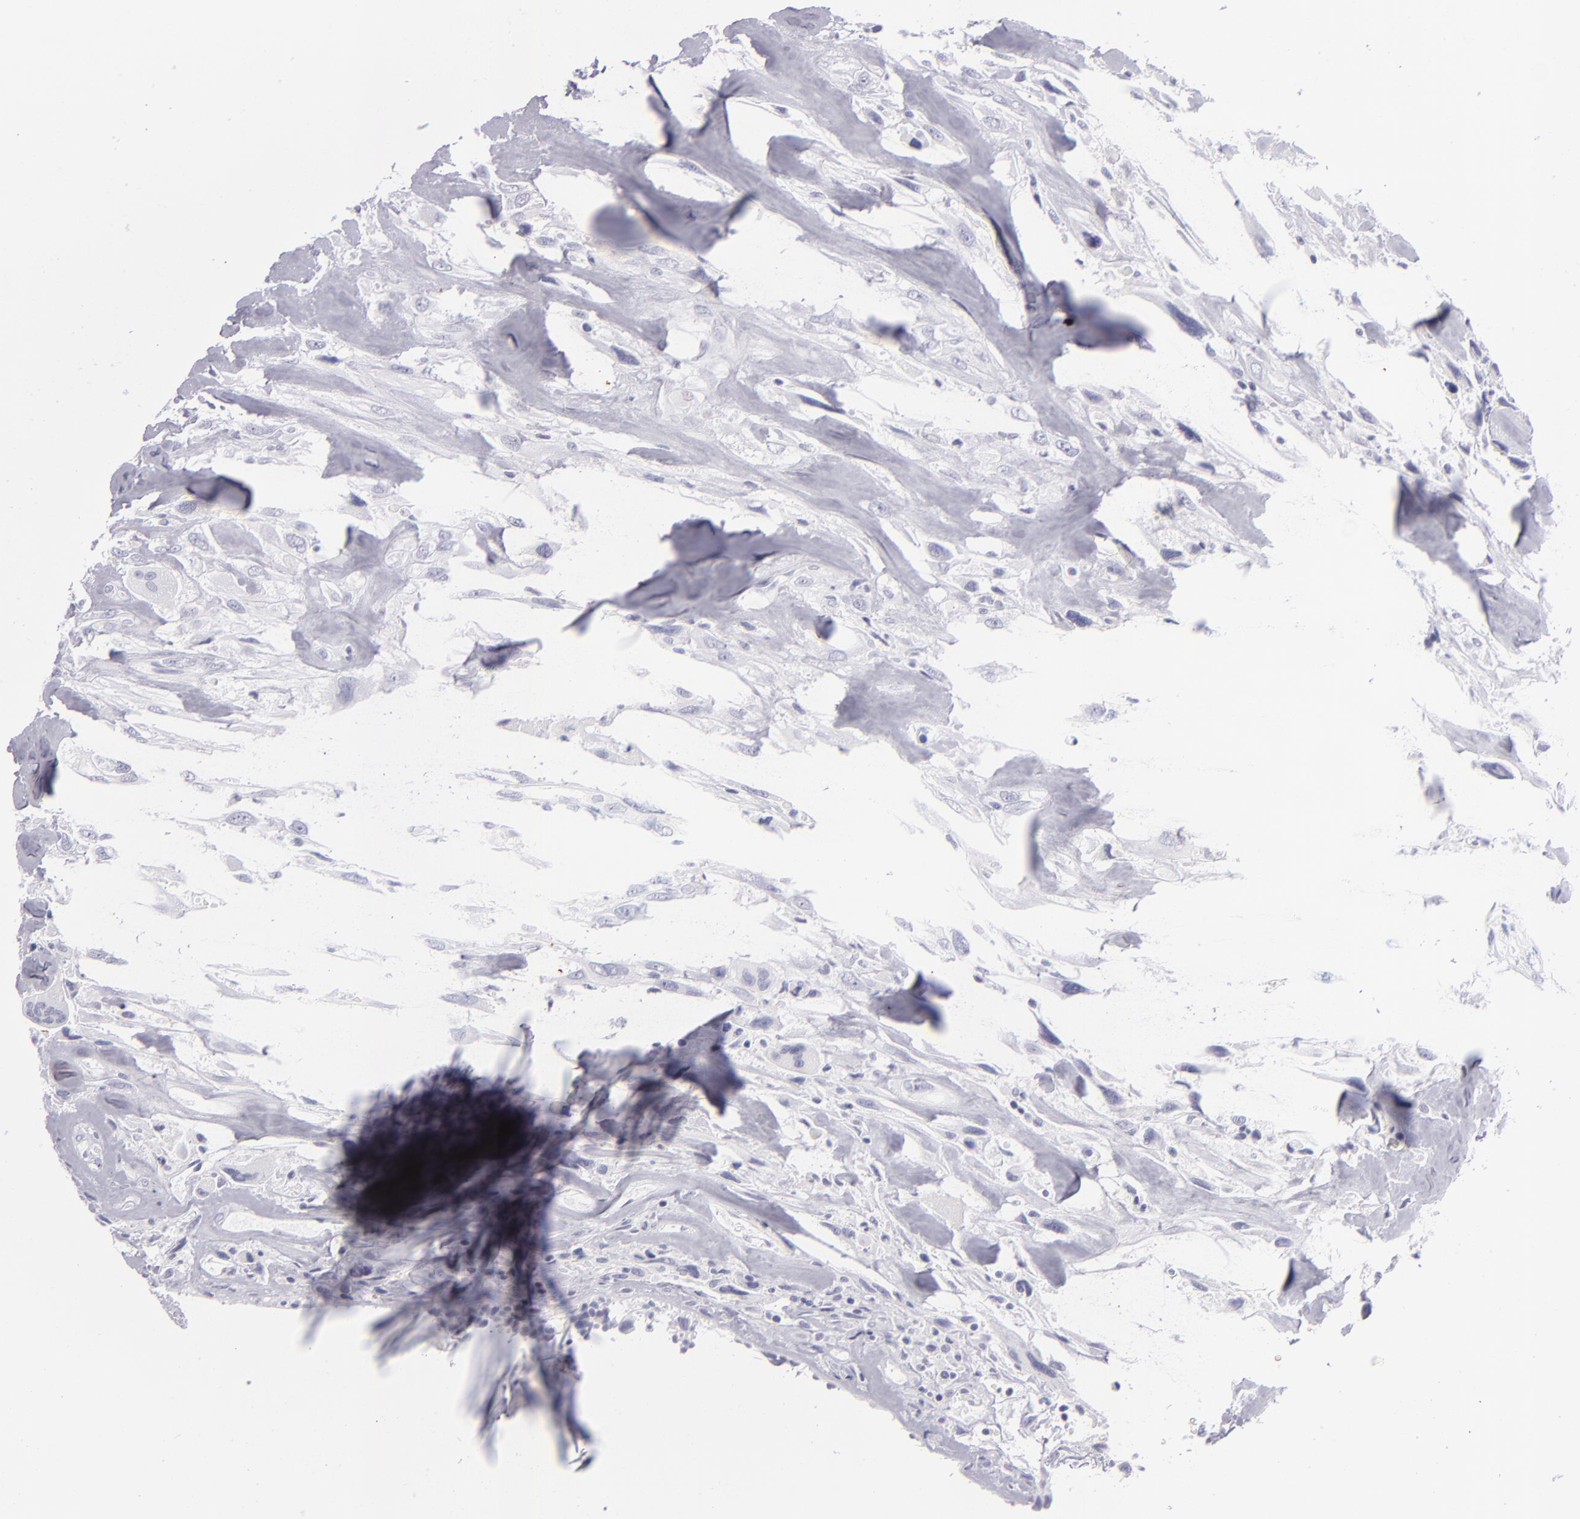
{"staining": {"intensity": "negative", "quantity": "none", "location": "none"}, "tissue": "breast cancer", "cell_type": "Tumor cells", "image_type": "cancer", "snomed": [{"axis": "morphology", "description": "Neoplasm, malignant, NOS"}, {"axis": "topography", "description": "Breast"}], "caption": "The image reveals no staining of tumor cells in malignant neoplasm (breast).", "gene": "VIL1", "patient": {"sex": "female", "age": 50}}